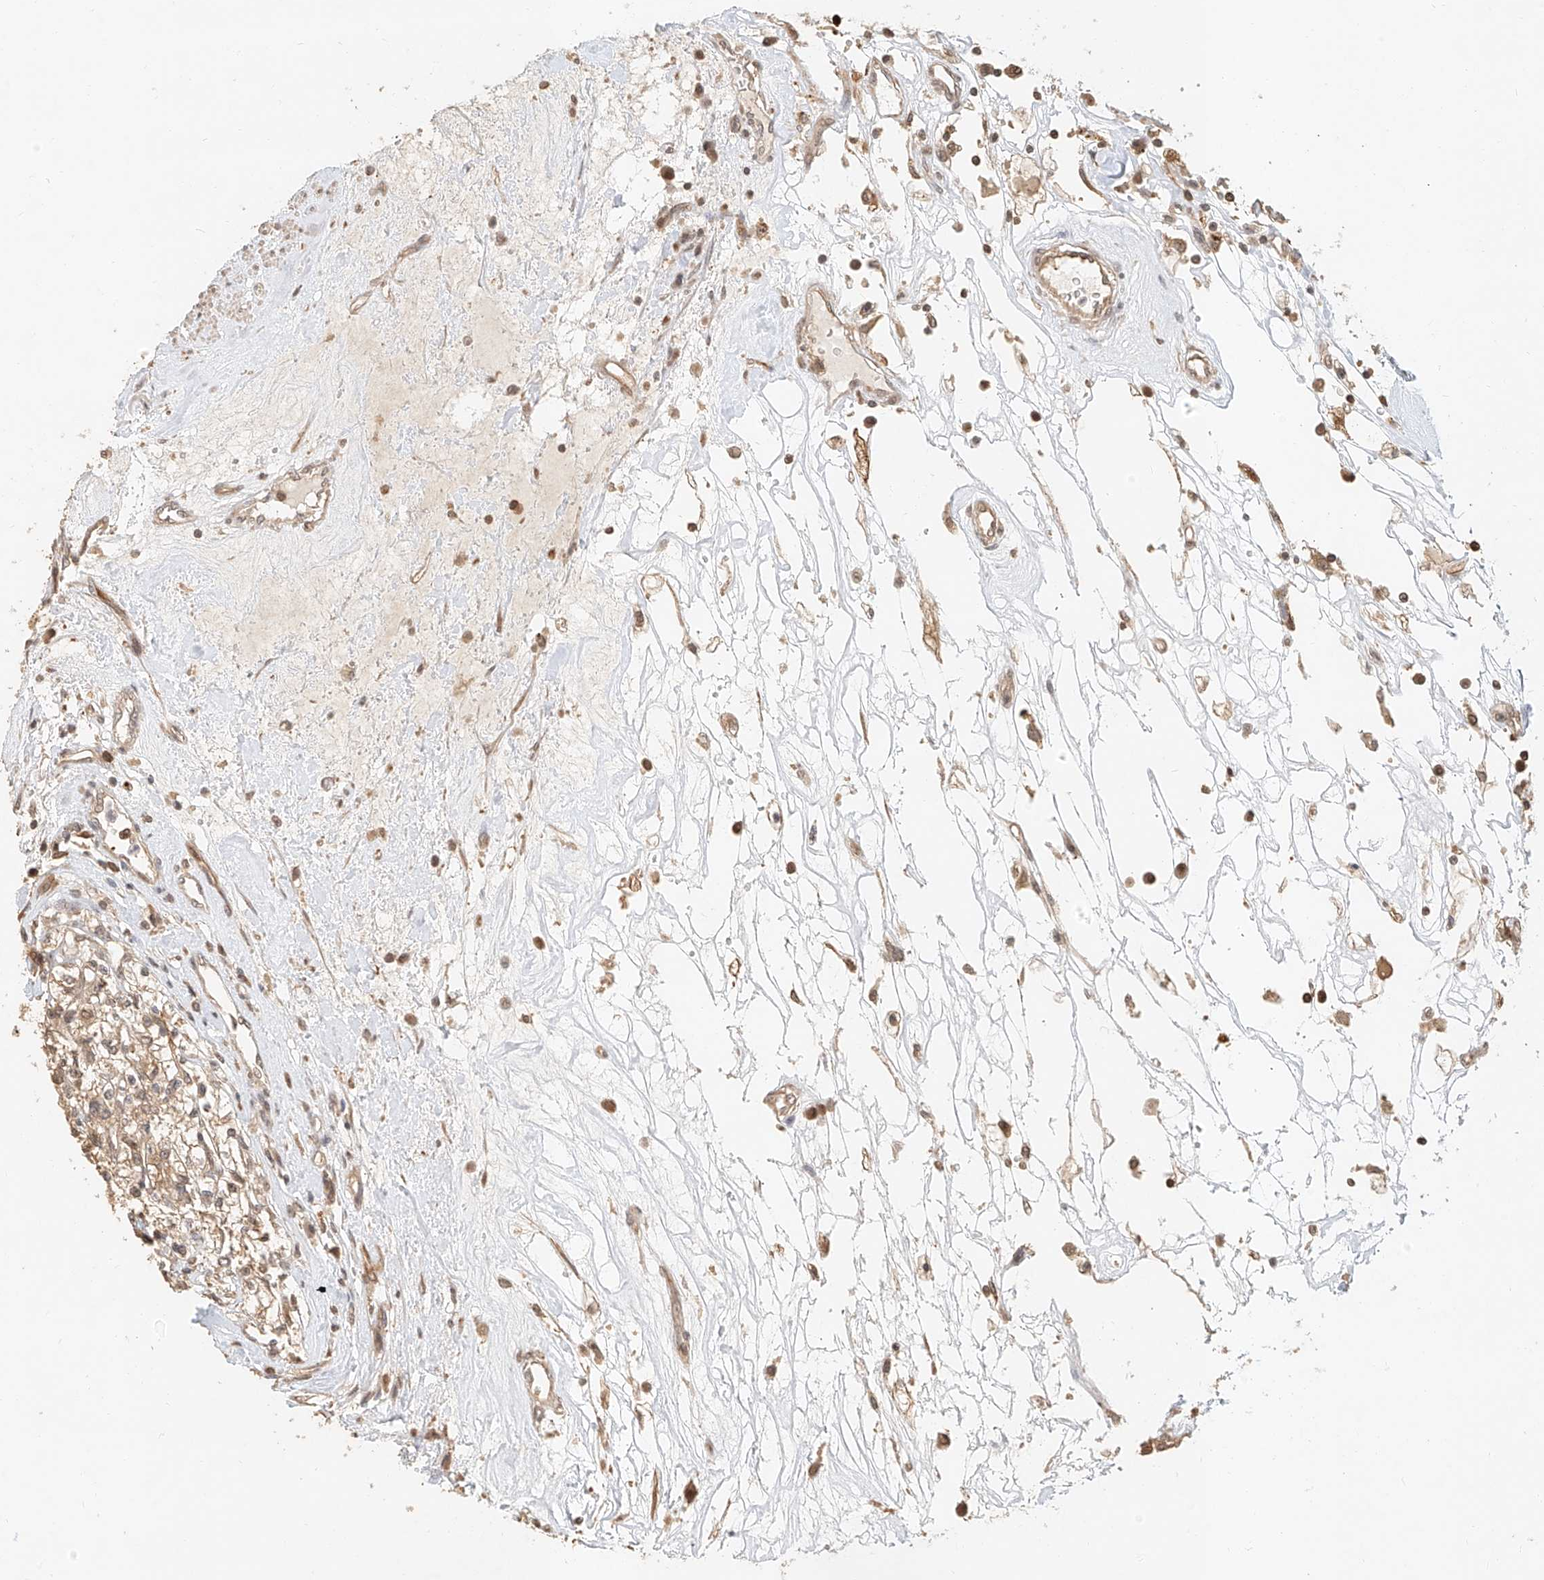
{"staining": {"intensity": "weak", "quantity": ">75%", "location": "cytoplasmic/membranous"}, "tissue": "renal cancer", "cell_type": "Tumor cells", "image_type": "cancer", "snomed": [{"axis": "morphology", "description": "Adenocarcinoma, NOS"}, {"axis": "topography", "description": "Kidney"}], "caption": "Protein staining reveals weak cytoplasmic/membranous staining in about >75% of tumor cells in renal cancer.", "gene": "NAP1L1", "patient": {"sex": "female", "age": 59}}